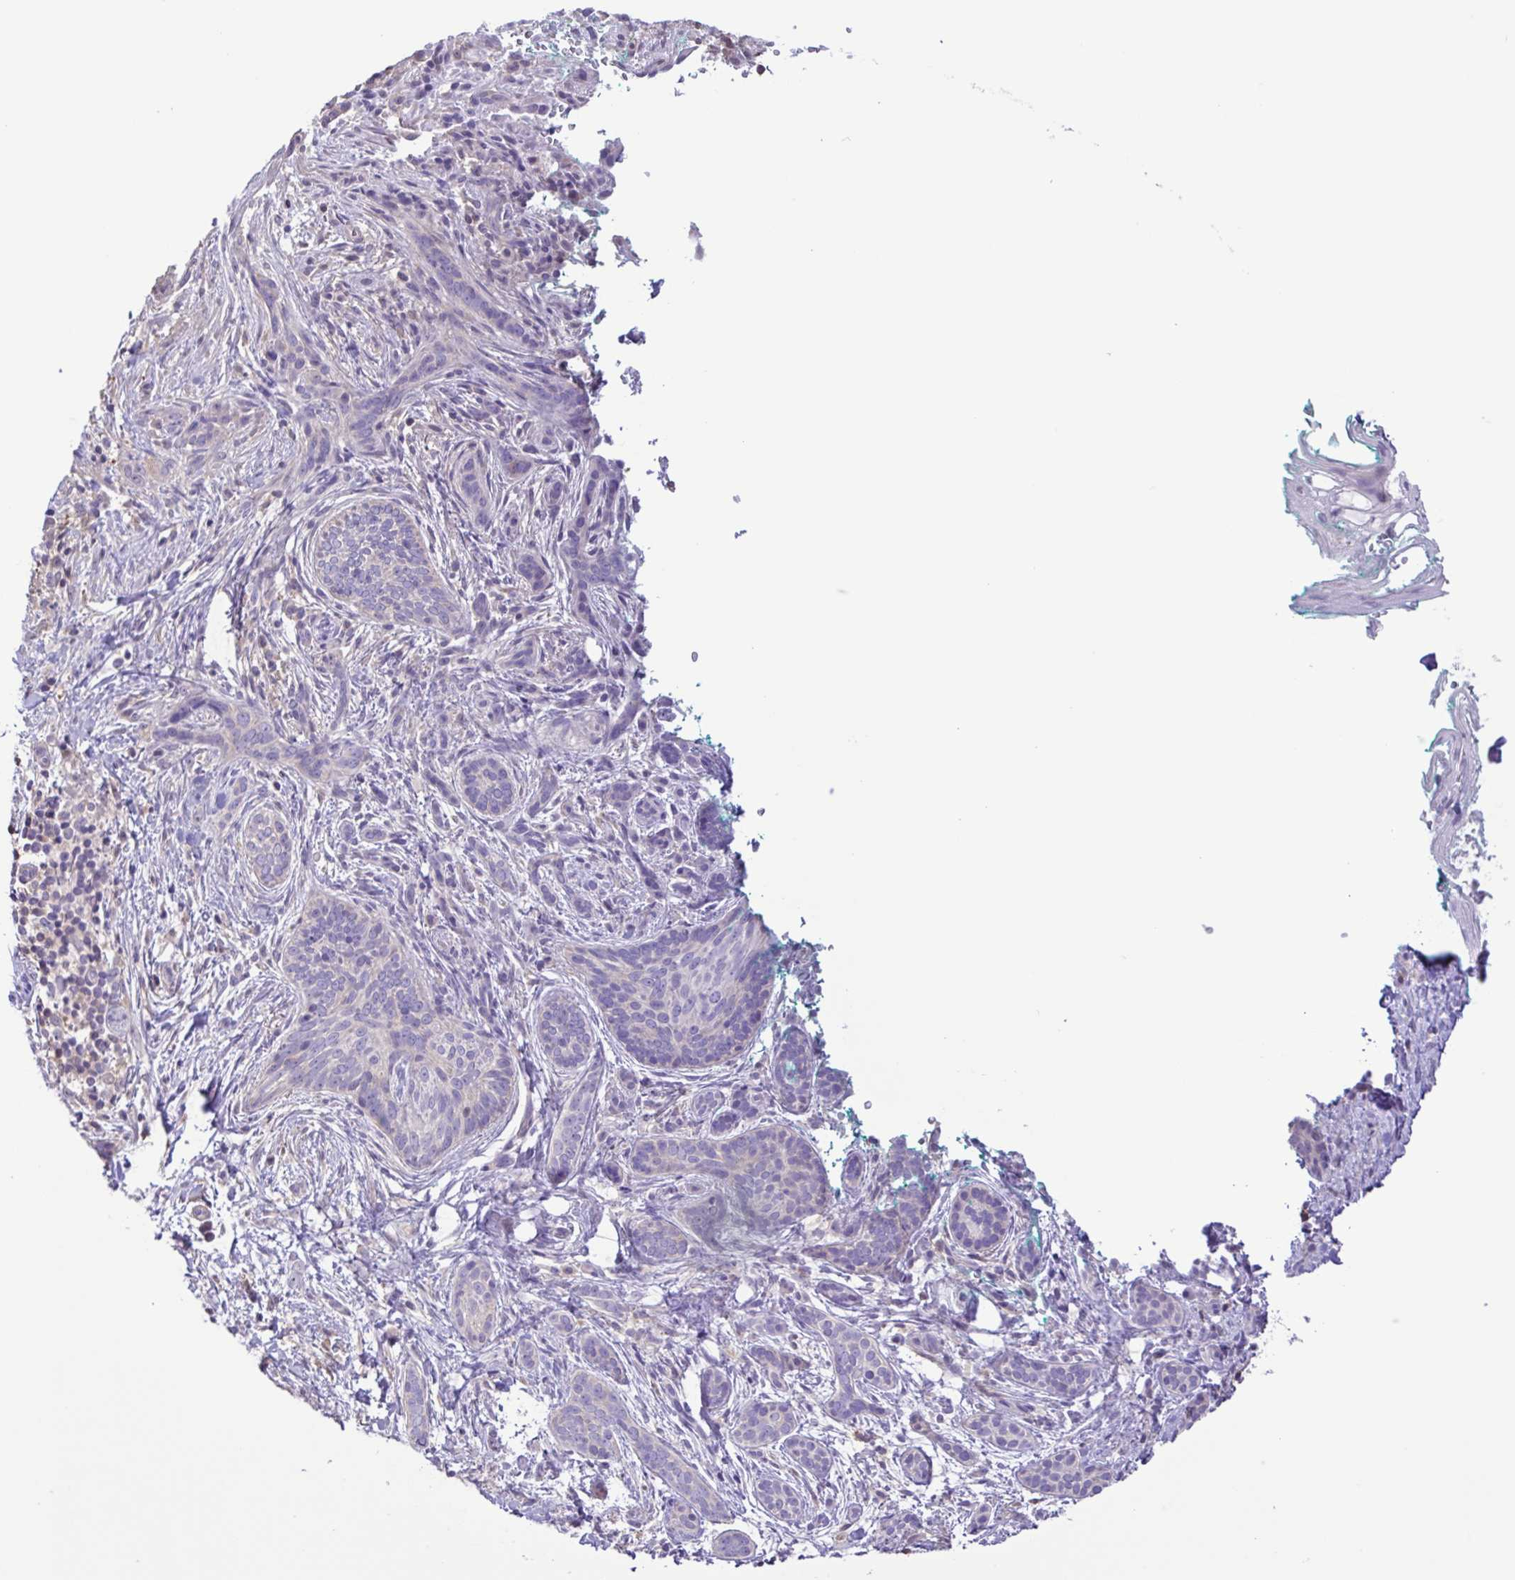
{"staining": {"intensity": "negative", "quantity": "none", "location": "none"}, "tissue": "skin cancer", "cell_type": "Tumor cells", "image_type": "cancer", "snomed": [{"axis": "morphology", "description": "Basal cell carcinoma"}, {"axis": "topography", "description": "Skin"}], "caption": "There is no significant positivity in tumor cells of basal cell carcinoma (skin).", "gene": "CYP17A1", "patient": {"sex": "male", "age": 63}}